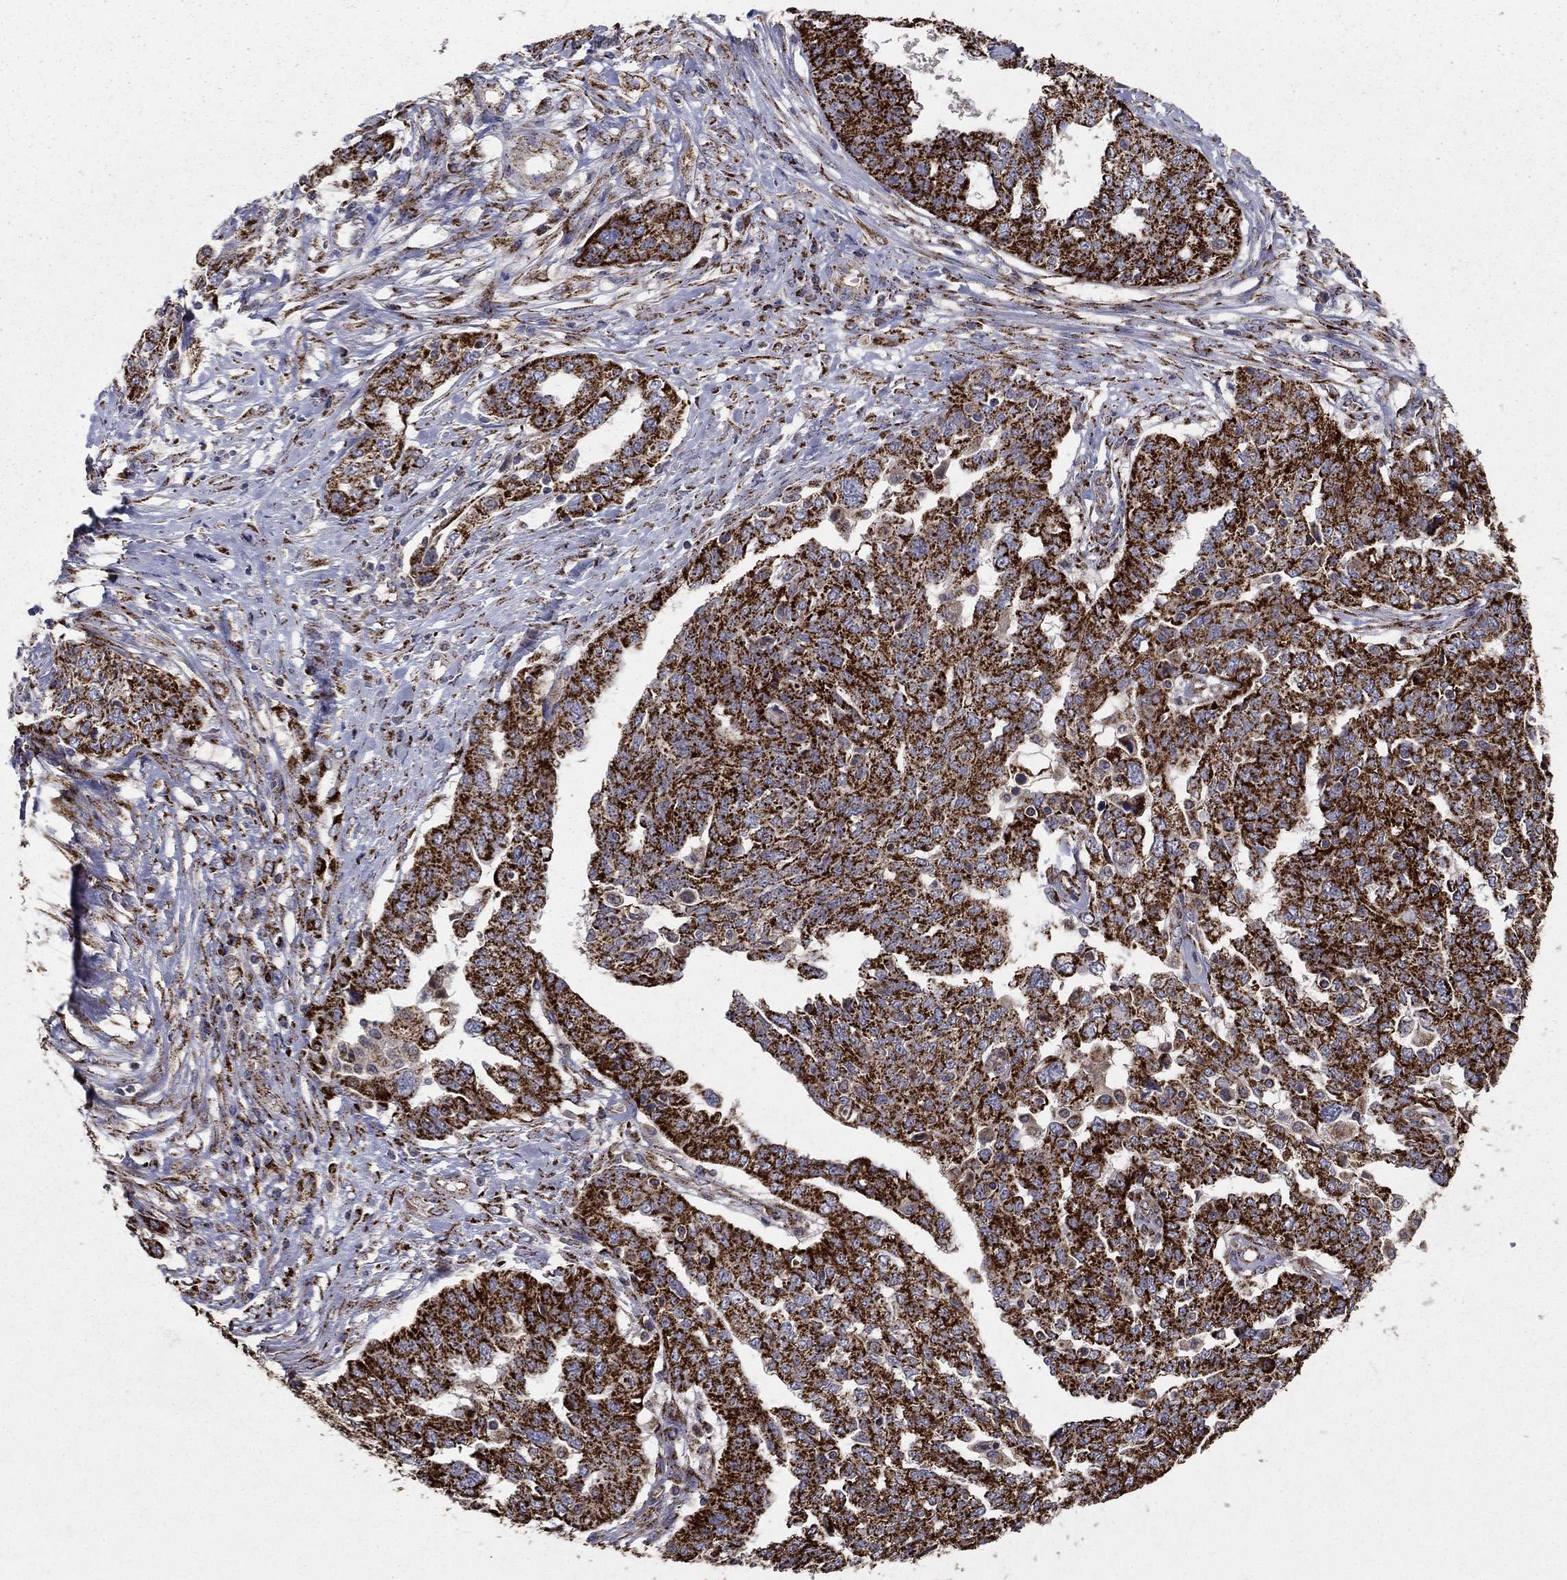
{"staining": {"intensity": "strong", "quantity": ">75%", "location": "cytoplasmic/membranous"}, "tissue": "ovarian cancer", "cell_type": "Tumor cells", "image_type": "cancer", "snomed": [{"axis": "morphology", "description": "Cystadenocarcinoma, serous, NOS"}, {"axis": "topography", "description": "Ovary"}], "caption": "Approximately >75% of tumor cells in human serous cystadenocarcinoma (ovarian) reveal strong cytoplasmic/membranous protein positivity as visualized by brown immunohistochemical staining.", "gene": "GCSH", "patient": {"sex": "female", "age": 67}}